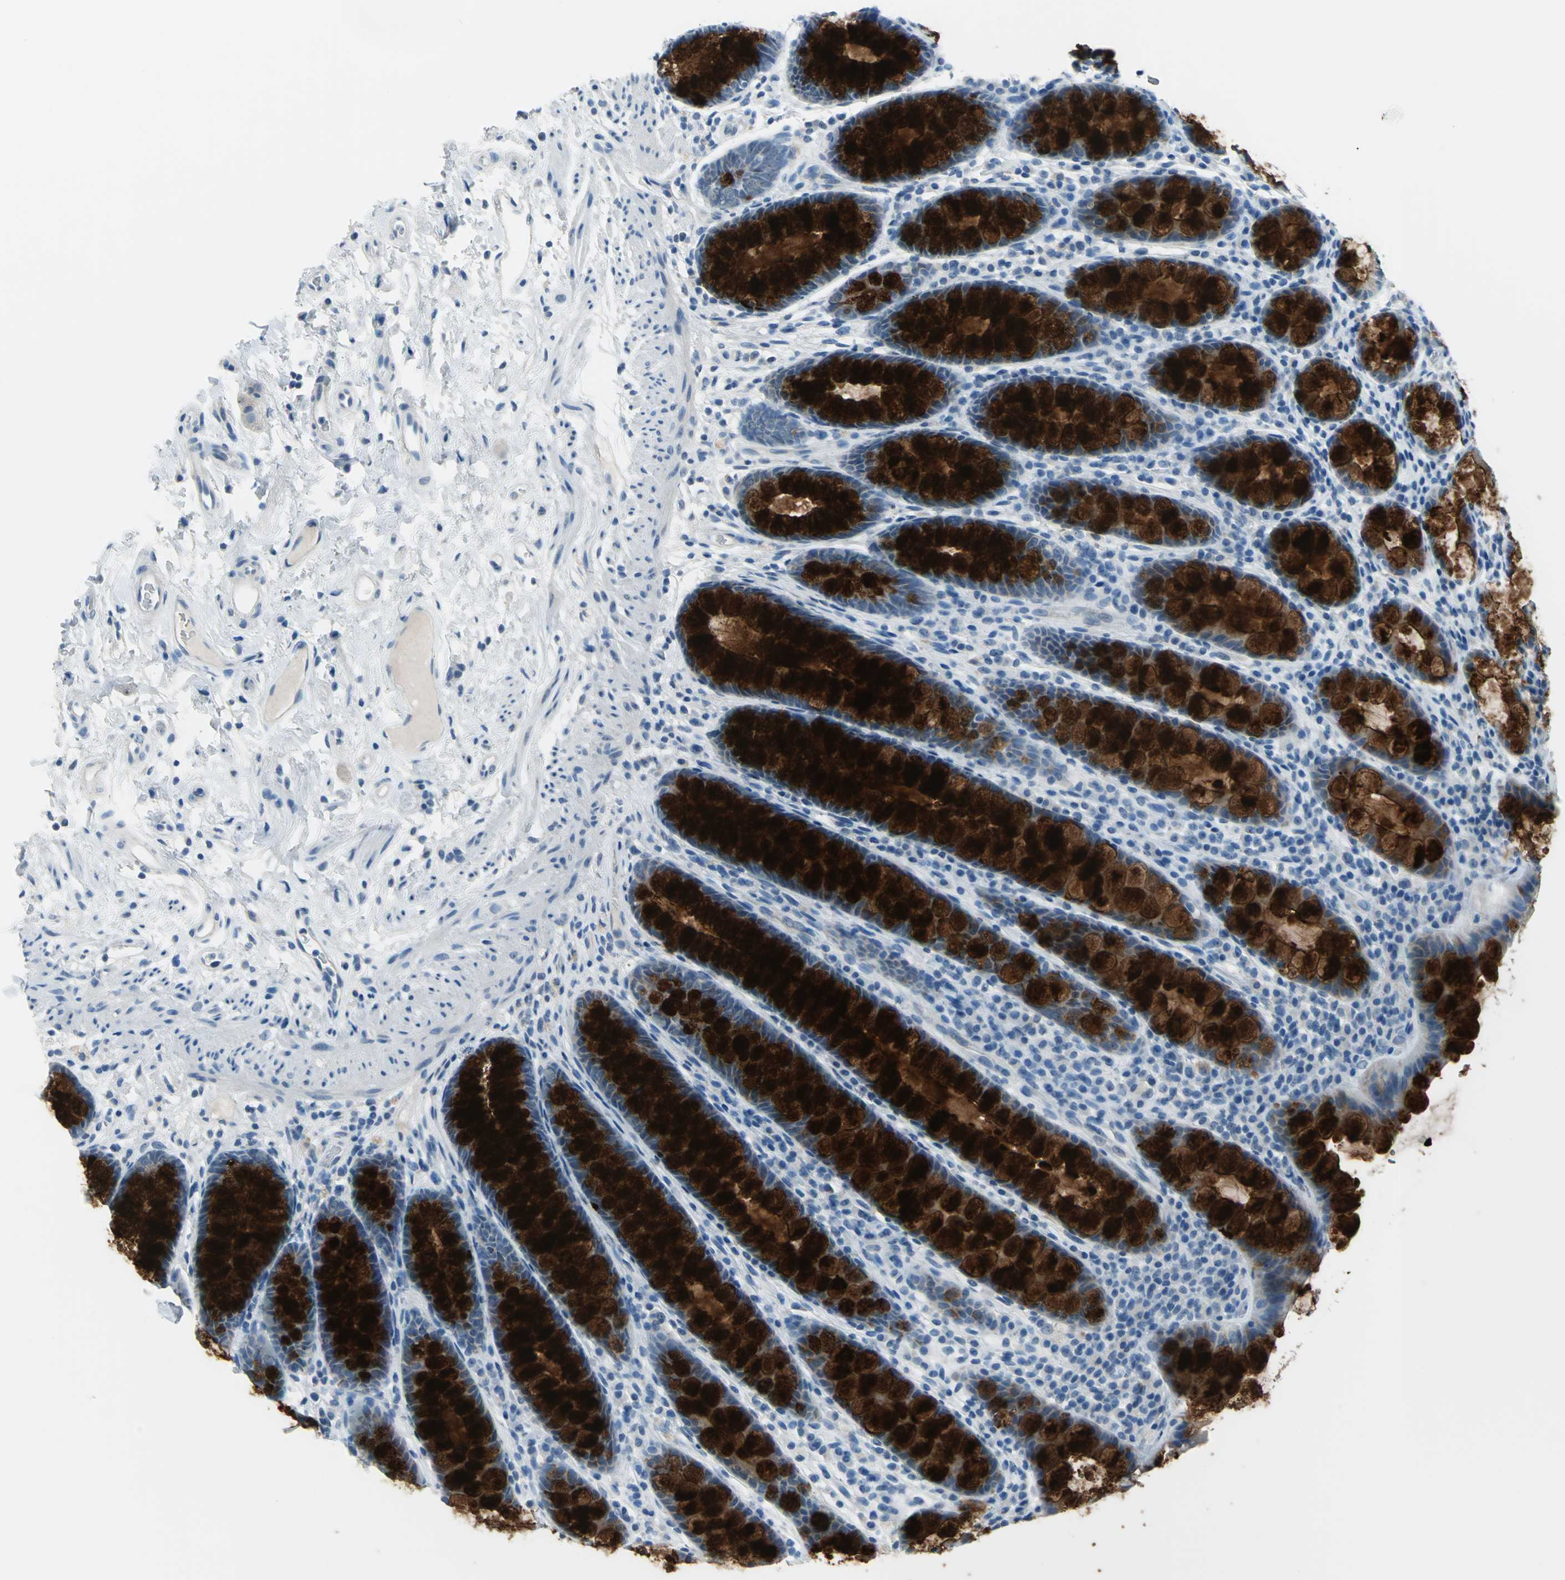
{"staining": {"intensity": "strong", "quantity": ">75%", "location": "cytoplasmic/membranous"}, "tissue": "rectum", "cell_type": "Glandular cells", "image_type": "normal", "snomed": [{"axis": "morphology", "description": "Normal tissue, NOS"}, {"axis": "topography", "description": "Rectum"}], "caption": "Unremarkable rectum displays strong cytoplasmic/membranous staining in about >75% of glandular cells.", "gene": "MUC4", "patient": {"sex": "male", "age": 92}}